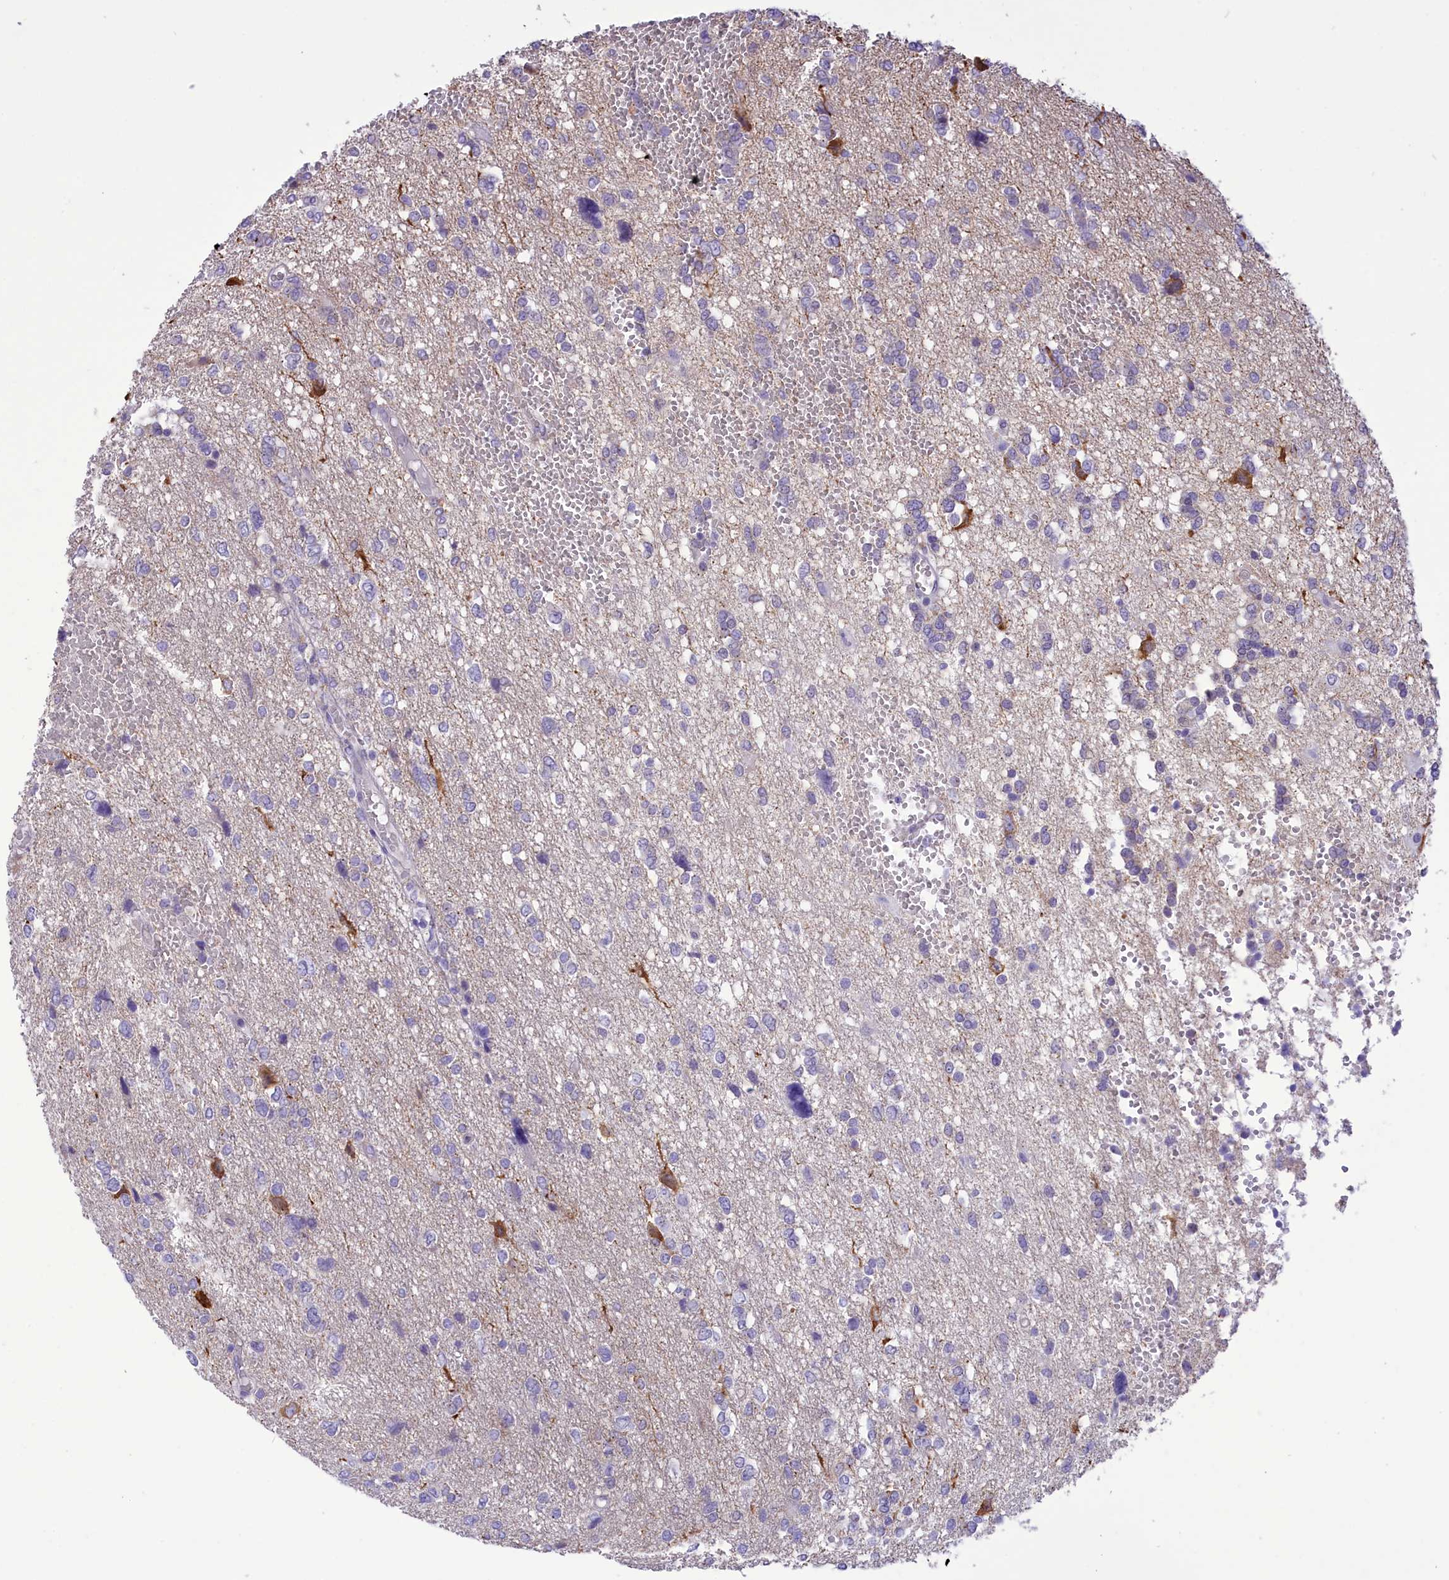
{"staining": {"intensity": "negative", "quantity": "none", "location": "none"}, "tissue": "glioma", "cell_type": "Tumor cells", "image_type": "cancer", "snomed": [{"axis": "morphology", "description": "Glioma, malignant, High grade"}, {"axis": "topography", "description": "Brain"}], "caption": "IHC image of neoplastic tissue: human glioma stained with DAB displays no significant protein staining in tumor cells.", "gene": "DCAF16", "patient": {"sex": "female", "age": 59}}